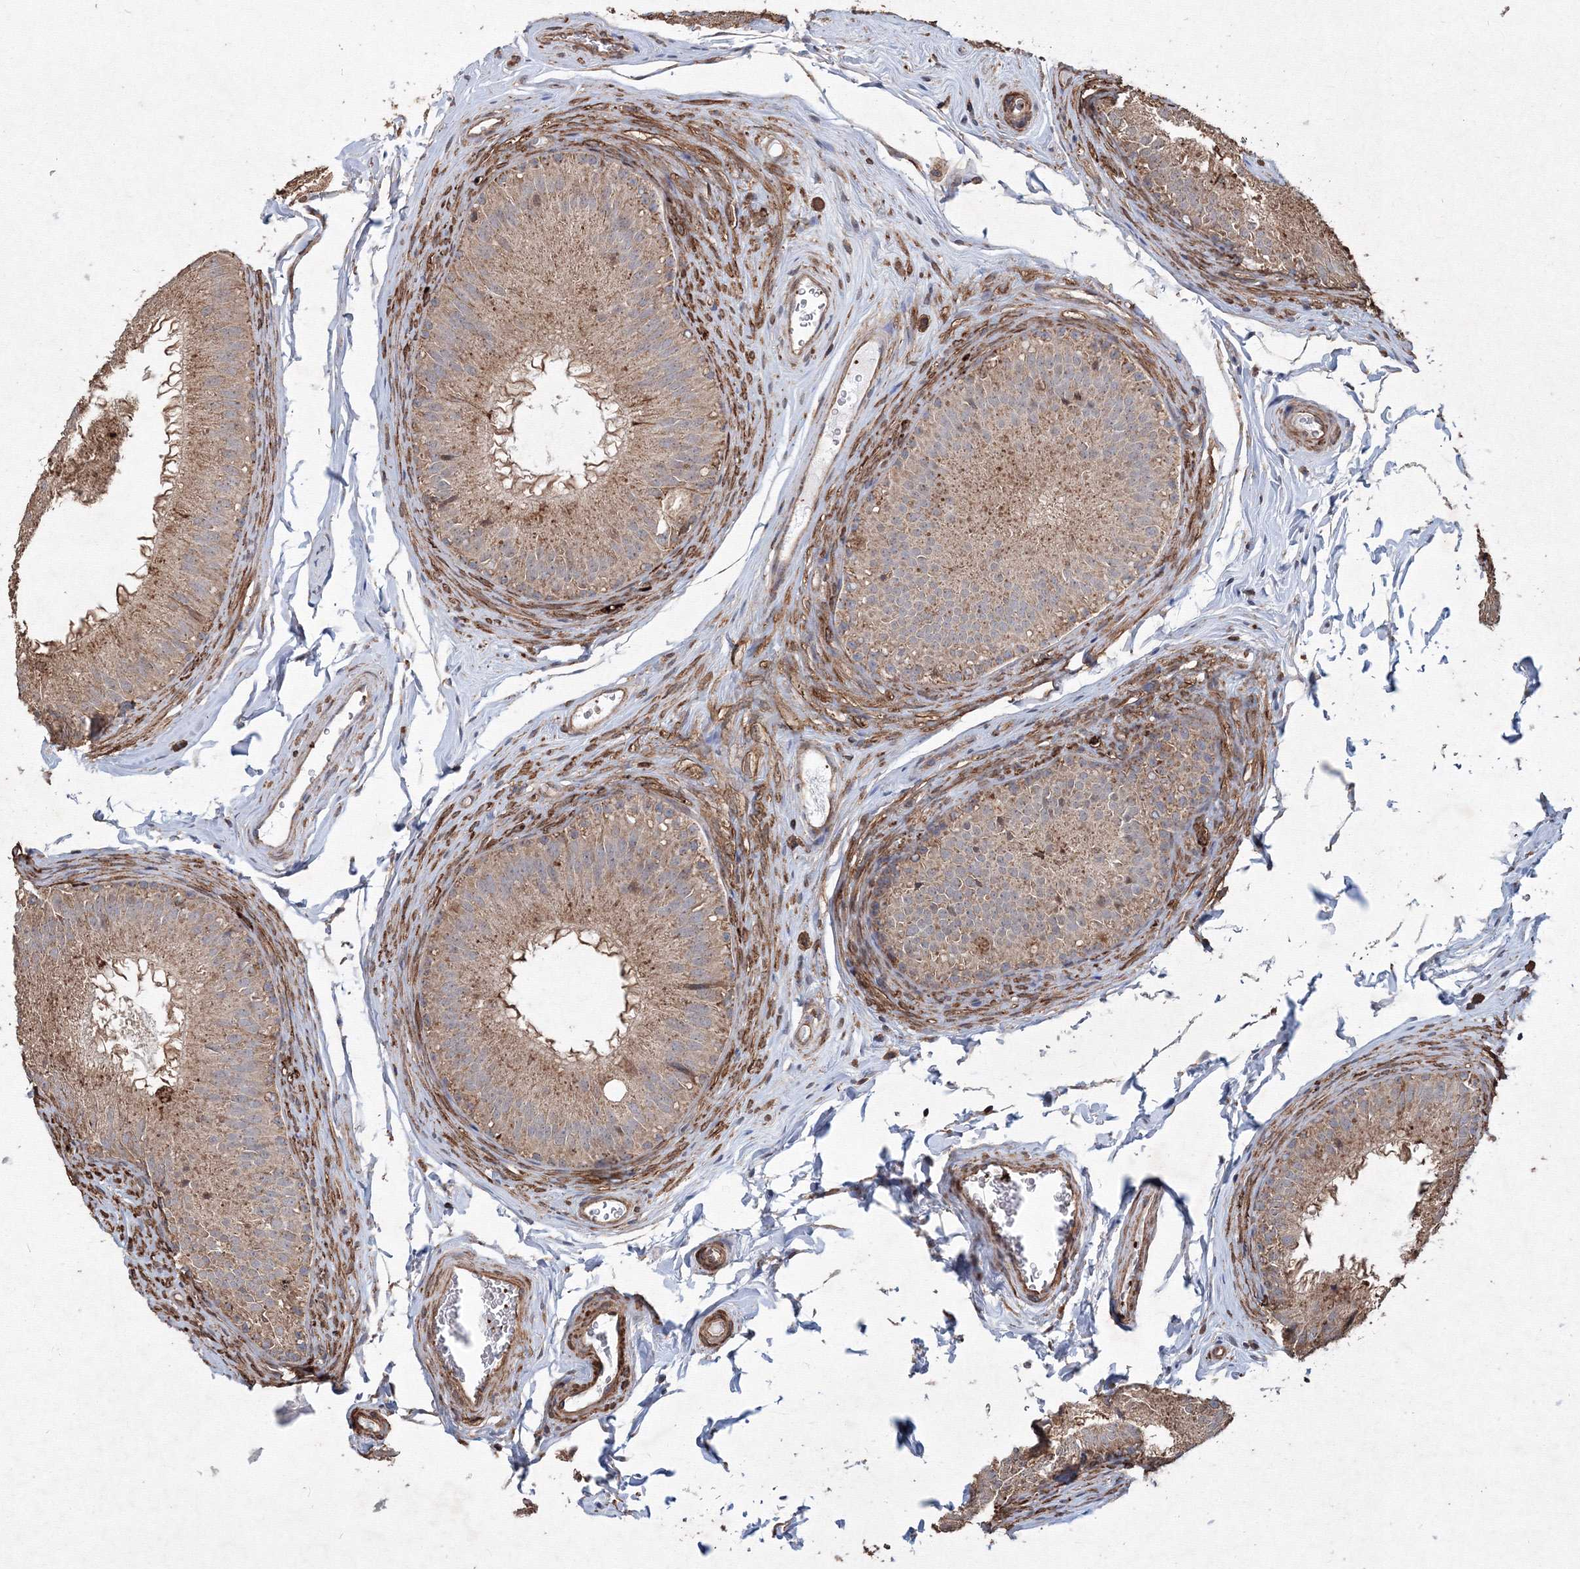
{"staining": {"intensity": "moderate", "quantity": ">75%", "location": "cytoplasmic/membranous"}, "tissue": "epididymis", "cell_type": "Glandular cells", "image_type": "normal", "snomed": [{"axis": "morphology", "description": "Normal tissue, NOS"}, {"axis": "topography", "description": "Epididymis"}], "caption": "The photomicrograph reveals immunohistochemical staining of normal epididymis. There is moderate cytoplasmic/membranous positivity is present in approximately >75% of glandular cells.", "gene": "TMEM139", "patient": {"sex": "male", "age": 32}}